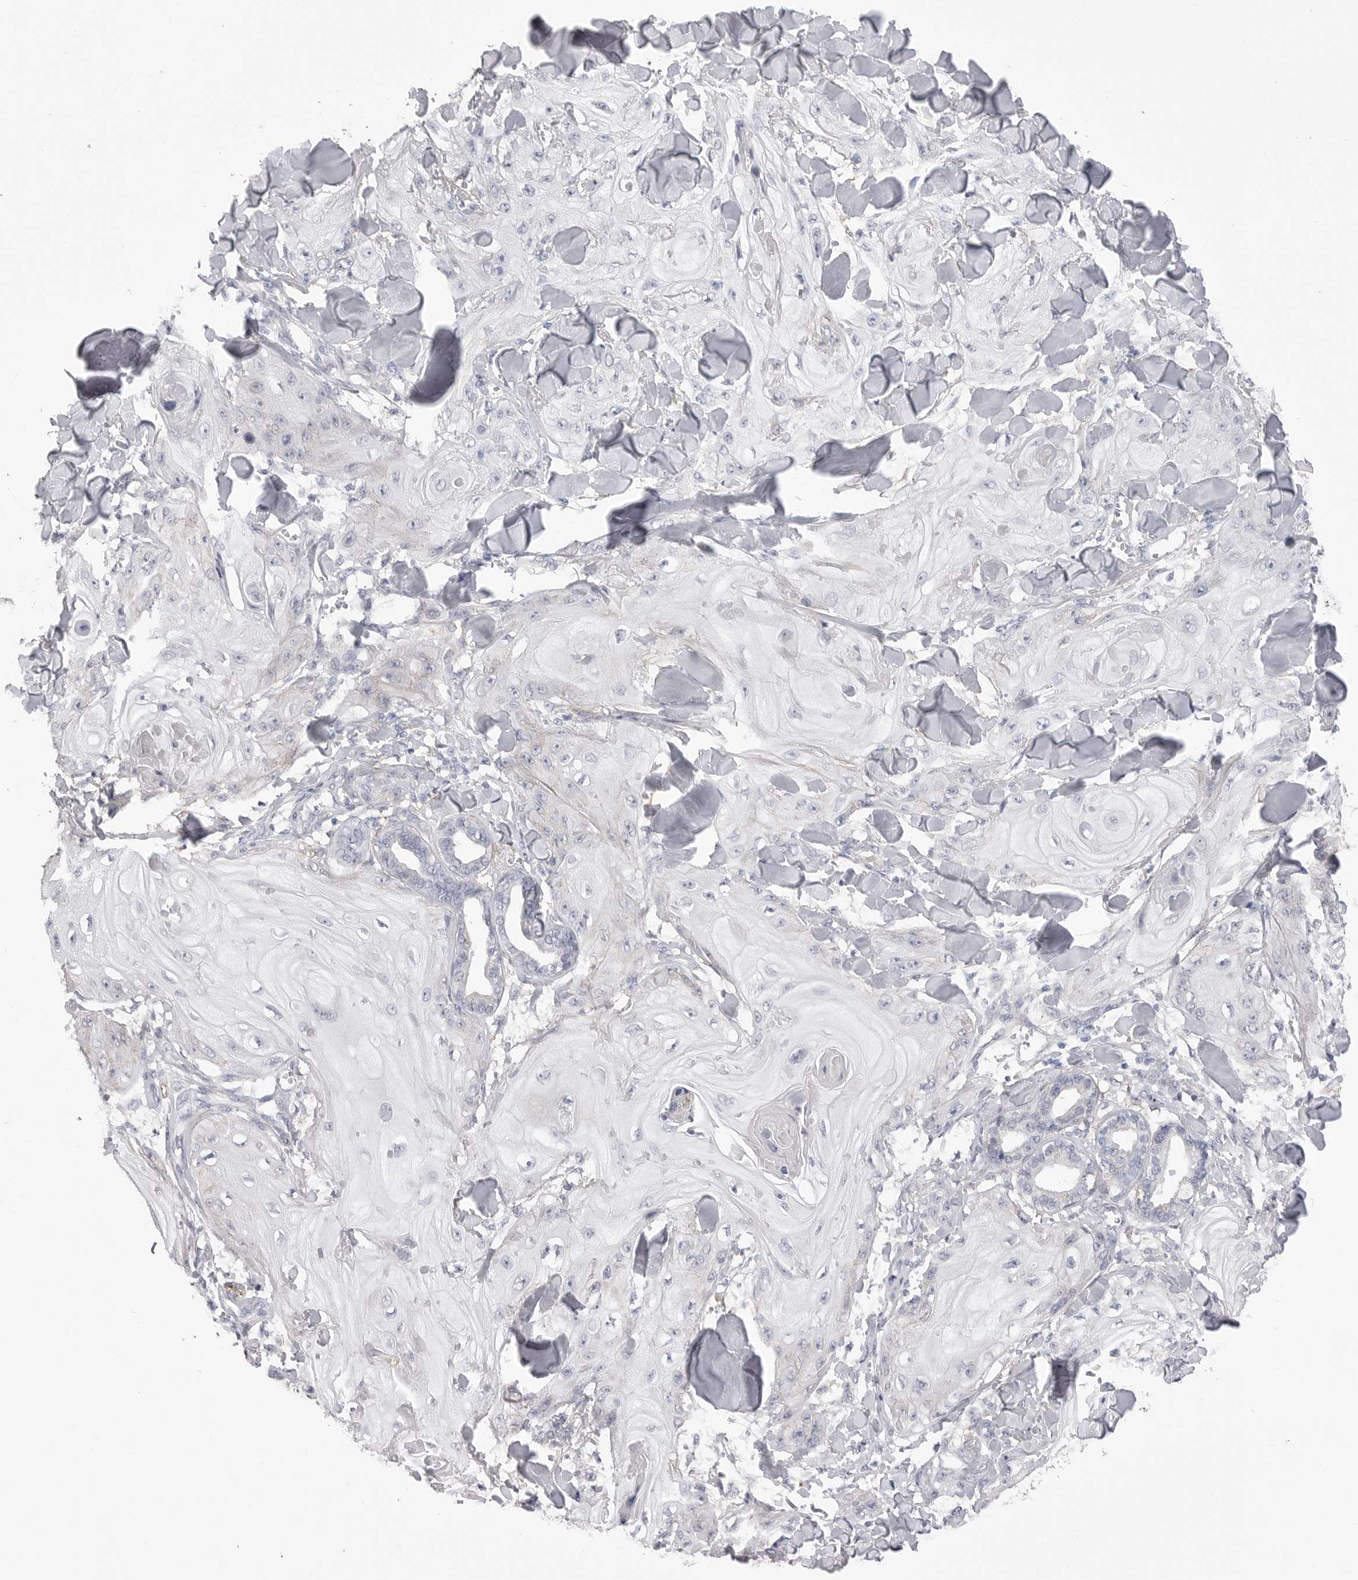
{"staining": {"intensity": "negative", "quantity": "none", "location": "none"}, "tissue": "skin cancer", "cell_type": "Tumor cells", "image_type": "cancer", "snomed": [{"axis": "morphology", "description": "Squamous cell carcinoma, NOS"}, {"axis": "topography", "description": "Skin"}], "caption": "Image shows no significant protein expression in tumor cells of skin squamous cell carcinoma.", "gene": "AKAP12", "patient": {"sex": "male", "age": 74}}